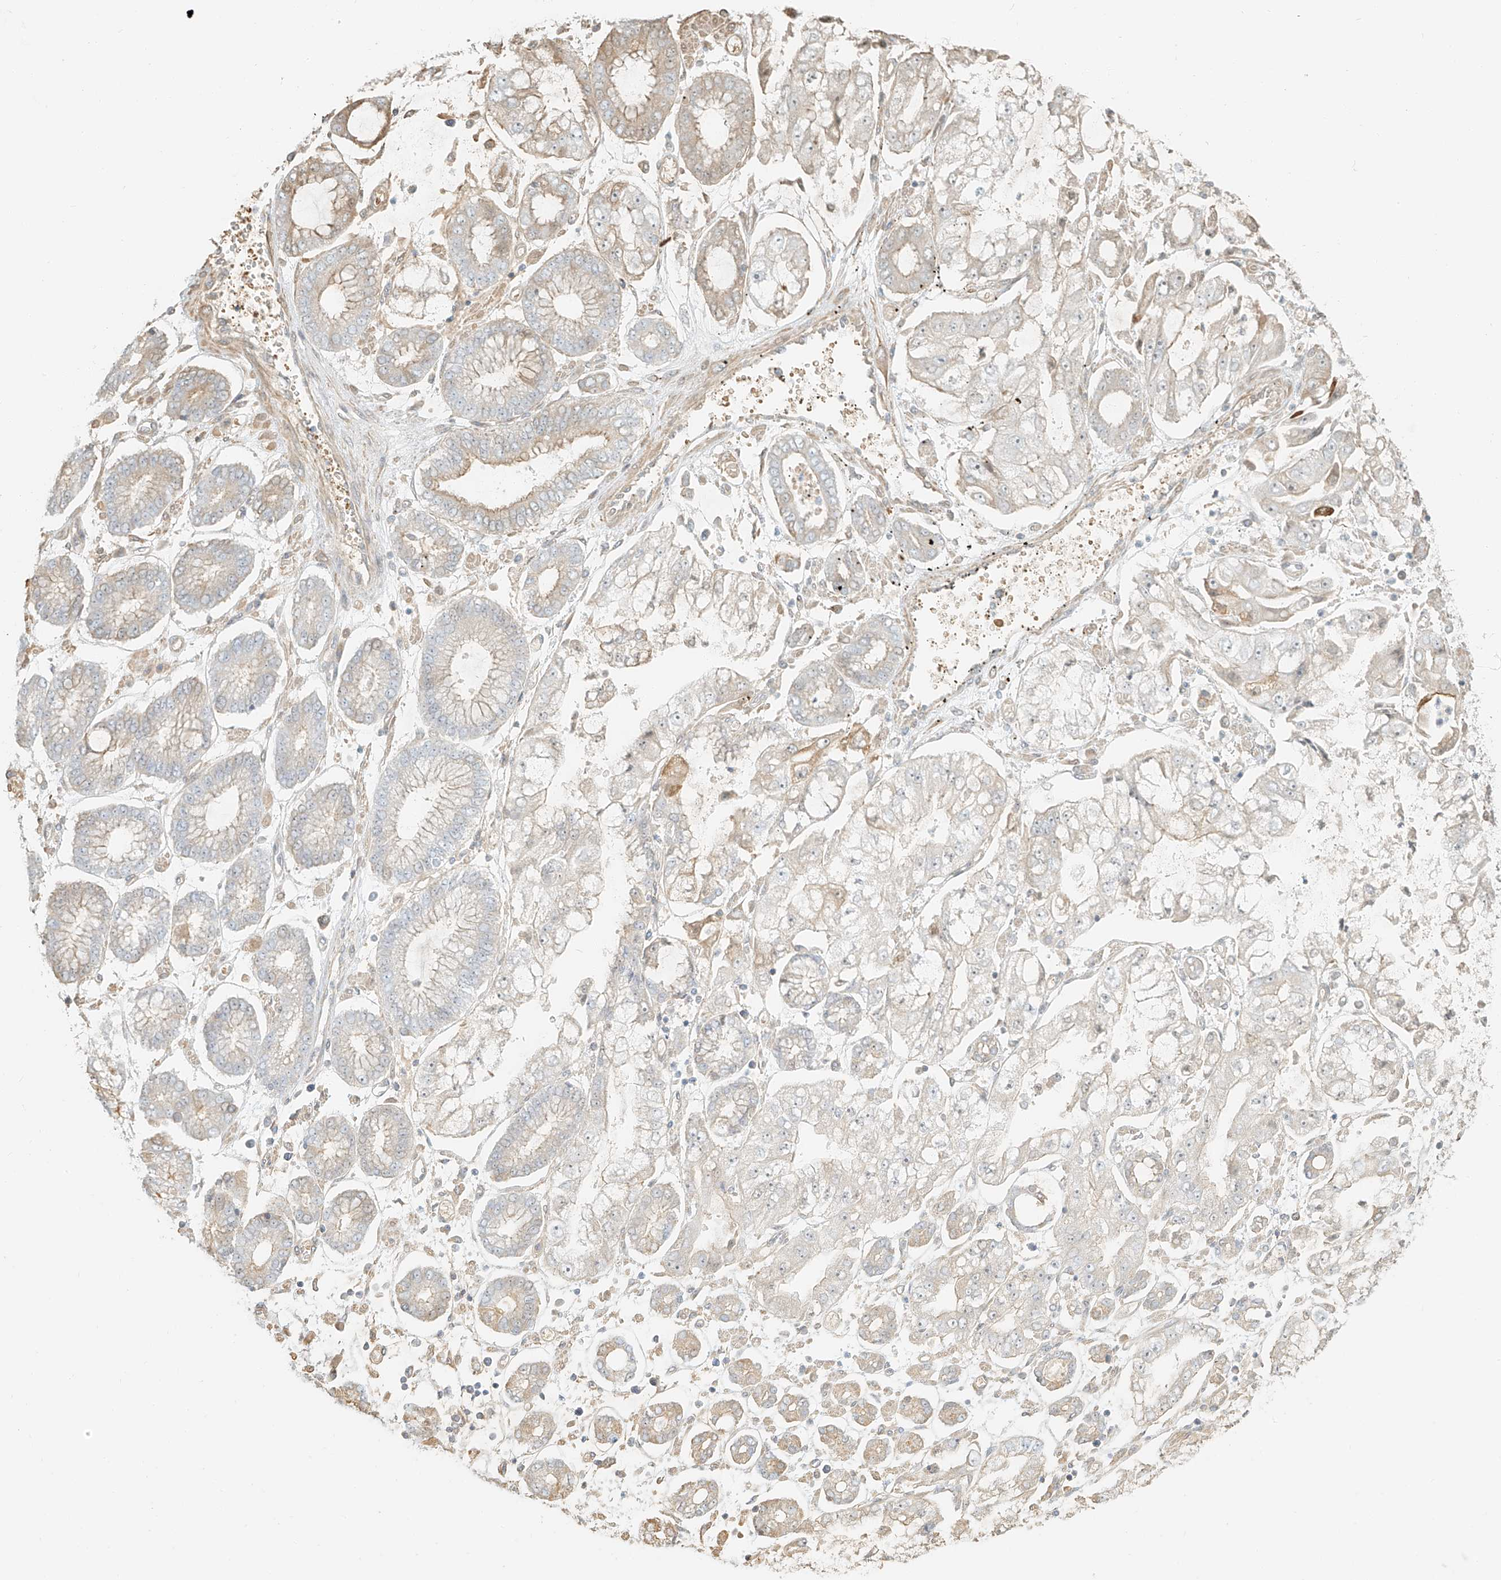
{"staining": {"intensity": "weak", "quantity": "<25%", "location": "cytoplasmic/membranous"}, "tissue": "stomach cancer", "cell_type": "Tumor cells", "image_type": "cancer", "snomed": [{"axis": "morphology", "description": "Adenocarcinoma, NOS"}, {"axis": "topography", "description": "Stomach"}], "caption": "Immunohistochemical staining of human stomach adenocarcinoma shows no significant expression in tumor cells.", "gene": "UPK1B", "patient": {"sex": "male", "age": 76}}